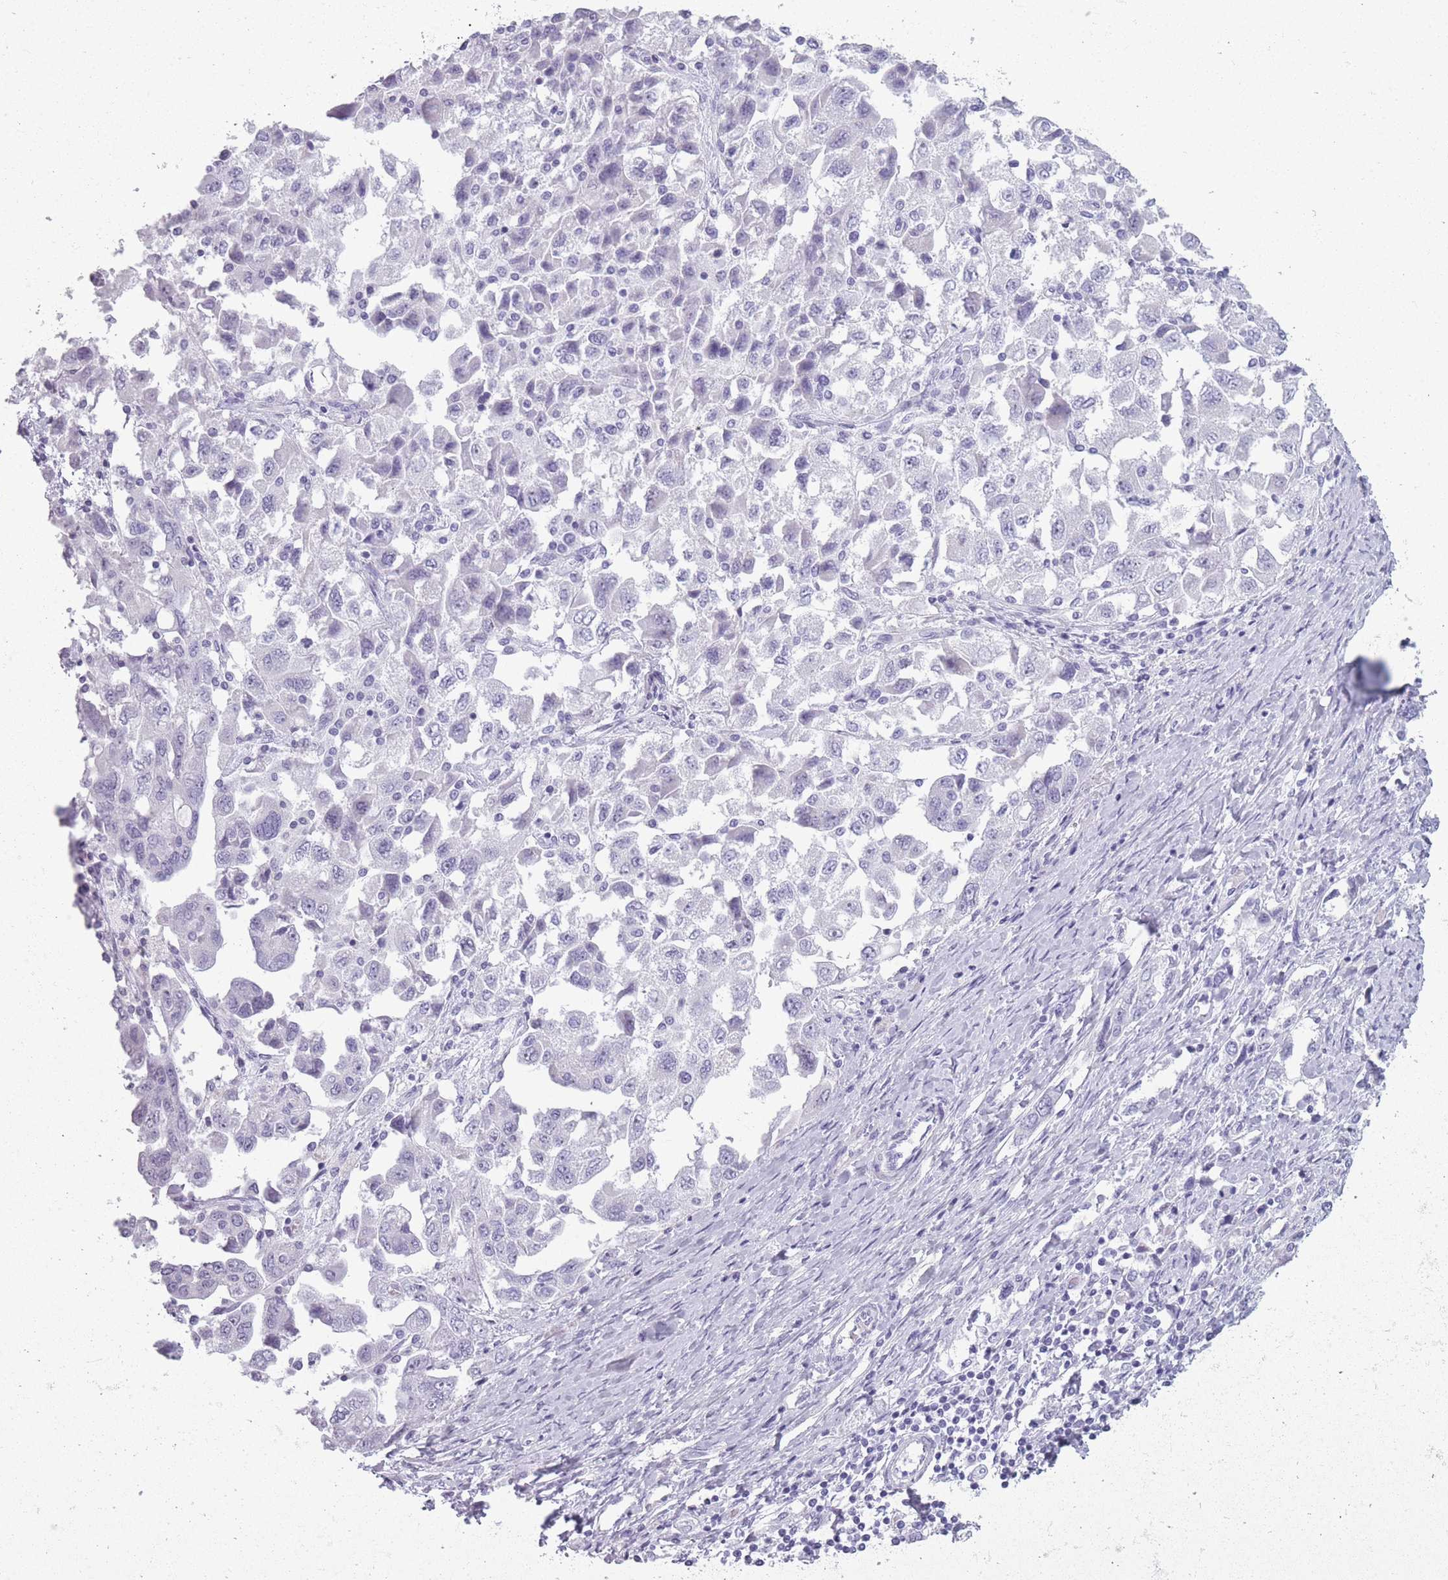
{"staining": {"intensity": "negative", "quantity": "none", "location": "none"}, "tissue": "ovarian cancer", "cell_type": "Tumor cells", "image_type": "cancer", "snomed": [{"axis": "morphology", "description": "Carcinoma, NOS"}, {"axis": "morphology", "description": "Cystadenocarcinoma, serous, NOS"}, {"axis": "topography", "description": "Ovary"}], "caption": "A histopathology image of human ovarian carcinoma is negative for staining in tumor cells.", "gene": "GOLGA6D", "patient": {"sex": "female", "age": 69}}